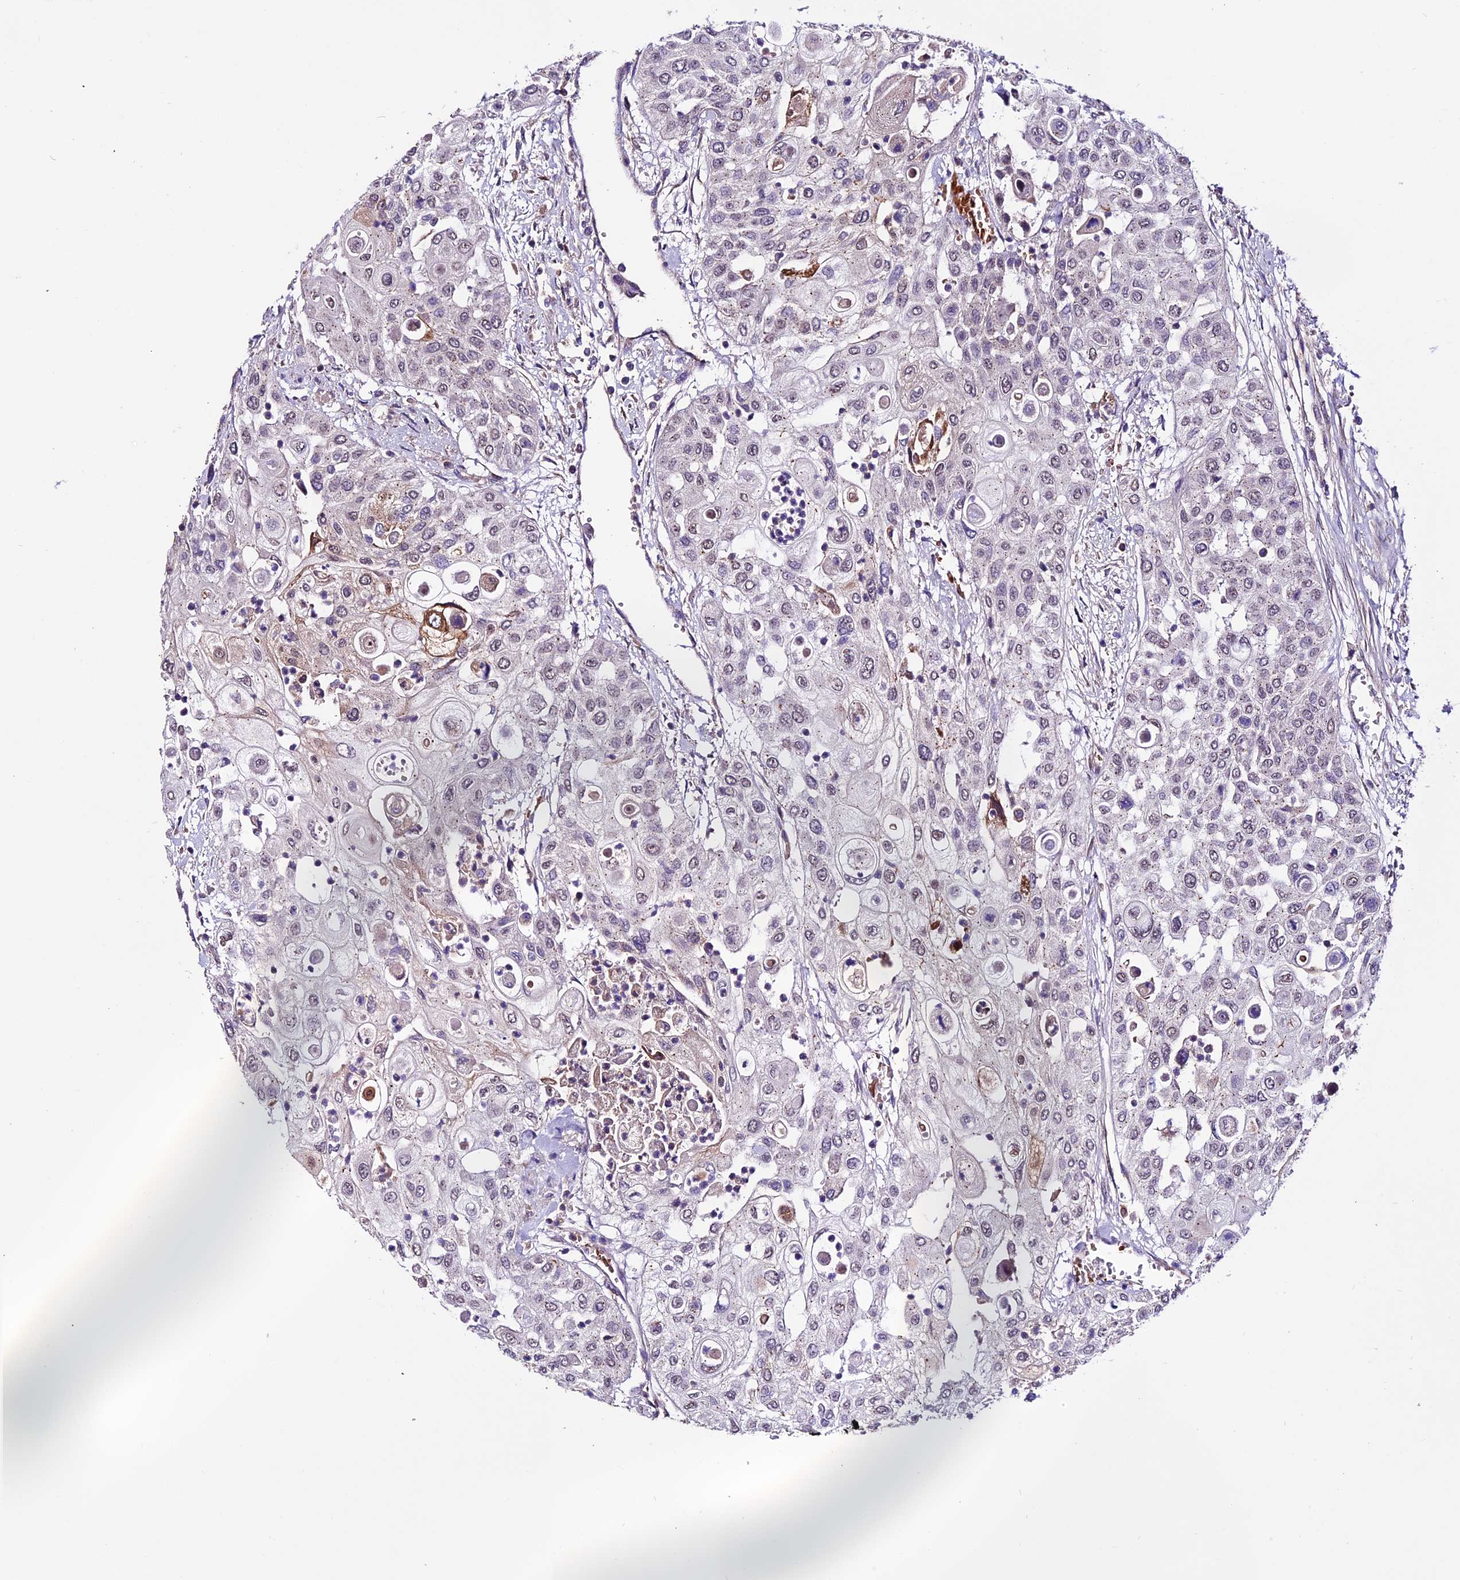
{"staining": {"intensity": "negative", "quantity": "none", "location": "none"}, "tissue": "urothelial cancer", "cell_type": "Tumor cells", "image_type": "cancer", "snomed": [{"axis": "morphology", "description": "Urothelial carcinoma, High grade"}, {"axis": "topography", "description": "Urinary bladder"}], "caption": "An immunohistochemistry image of urothelial carcinoma (high-grade) is shown. There is no staining in tumor cells of urothelial carcinoma (high-grade).", "gene": "RINL", "patient": {"sex": "female", "age": 79}}